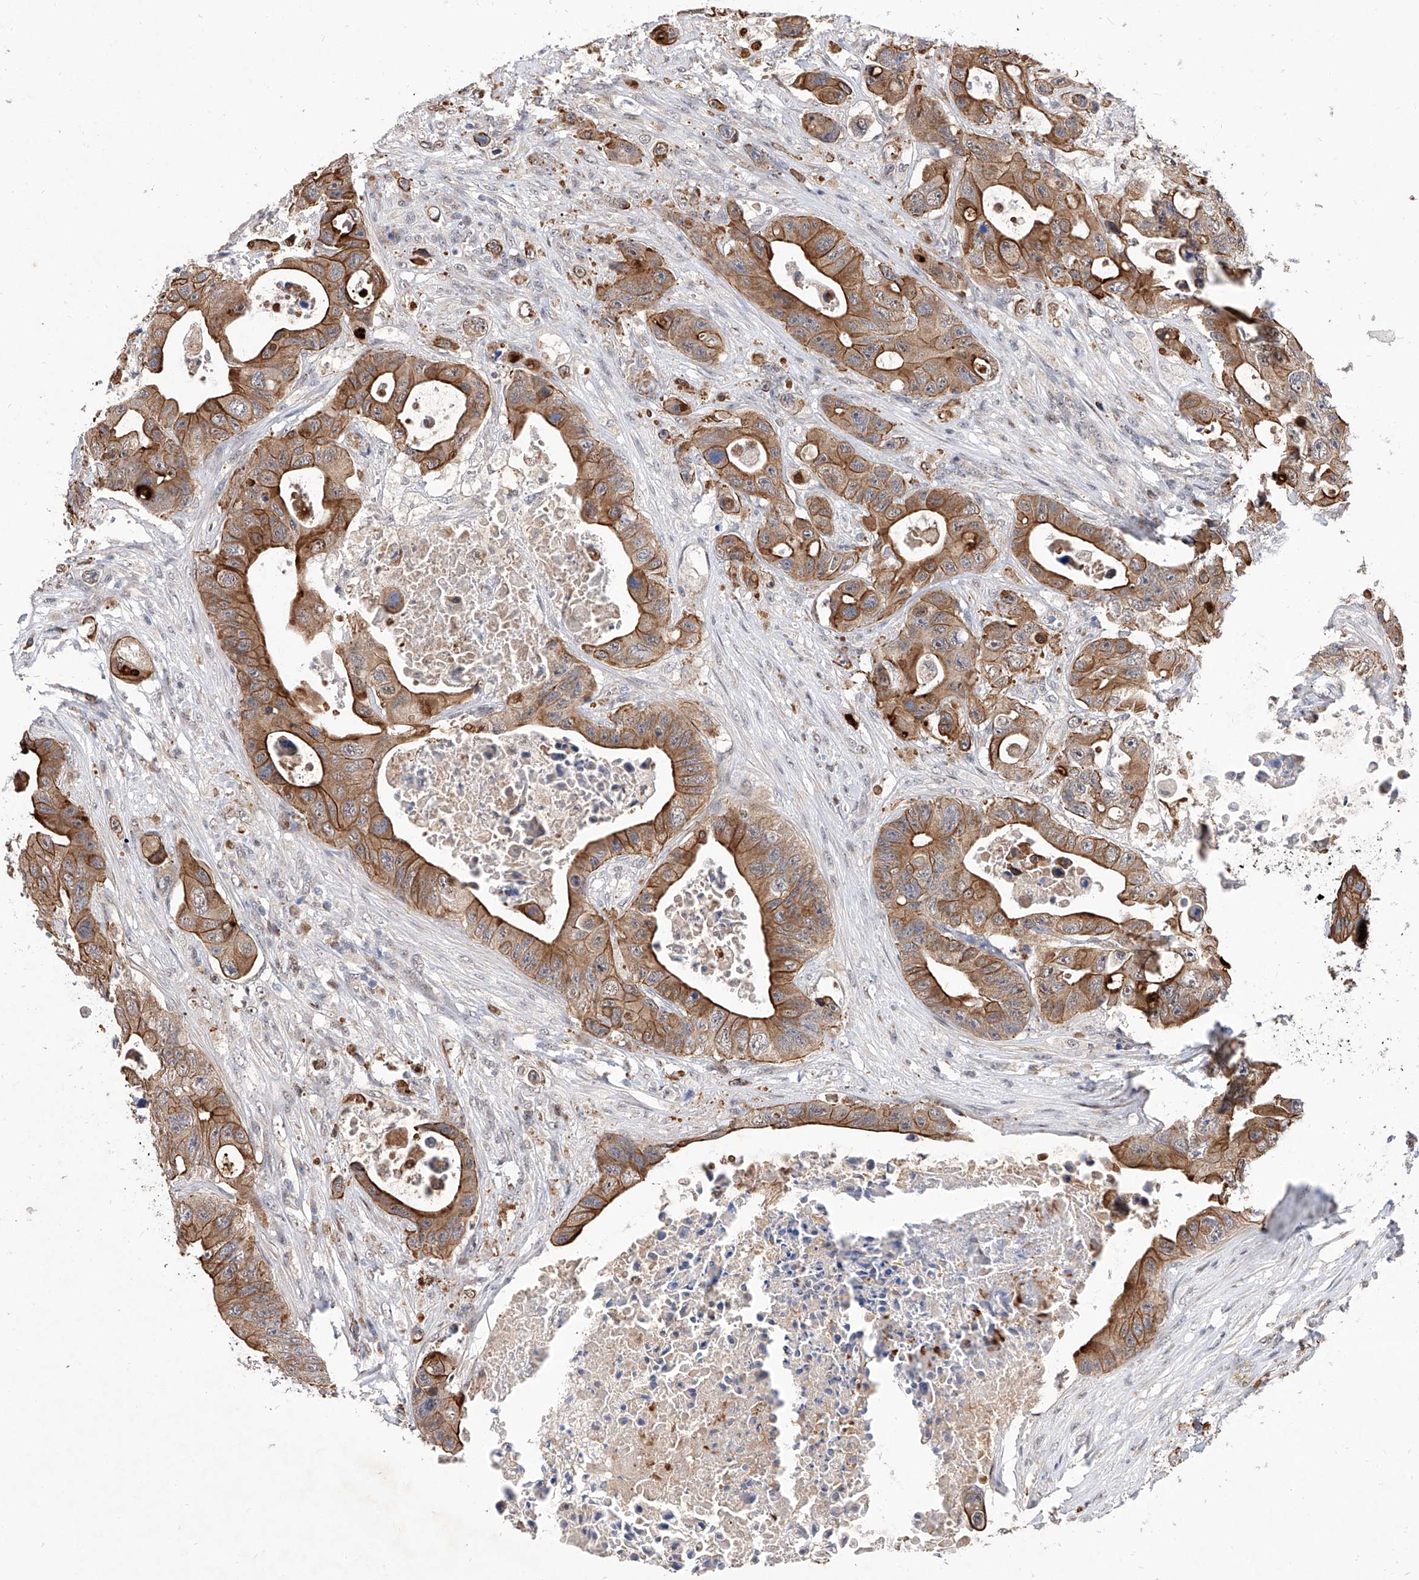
{"staining": {"intensity": "strong", "quantity": ">75%", "location": "cytoplasmic/membranous"}, "tissue": "colorectal cancer", "cell_type": "Tumor cells", "image_type": "cancer", "snomed": [{"axis": "morphology", "description": "Adenocarcinoma, NOS"}, {"axis": "topography", "description": "Colon"}], "caption": "The photomicrograph demonstrates immunohistochemical staining of colorectal cancer. There is strong cytoplasmic/membranous expression is seen in approximately >75% of tumor cells. The staining is performed using DAB (3,3'-diaminobenzidine) brown chromogen to label protein expression. The nuclei are counter-stained blue using hematoxylin.", "gene": "MFSD4B", "patient": {"sex": "female", "age": 46}}